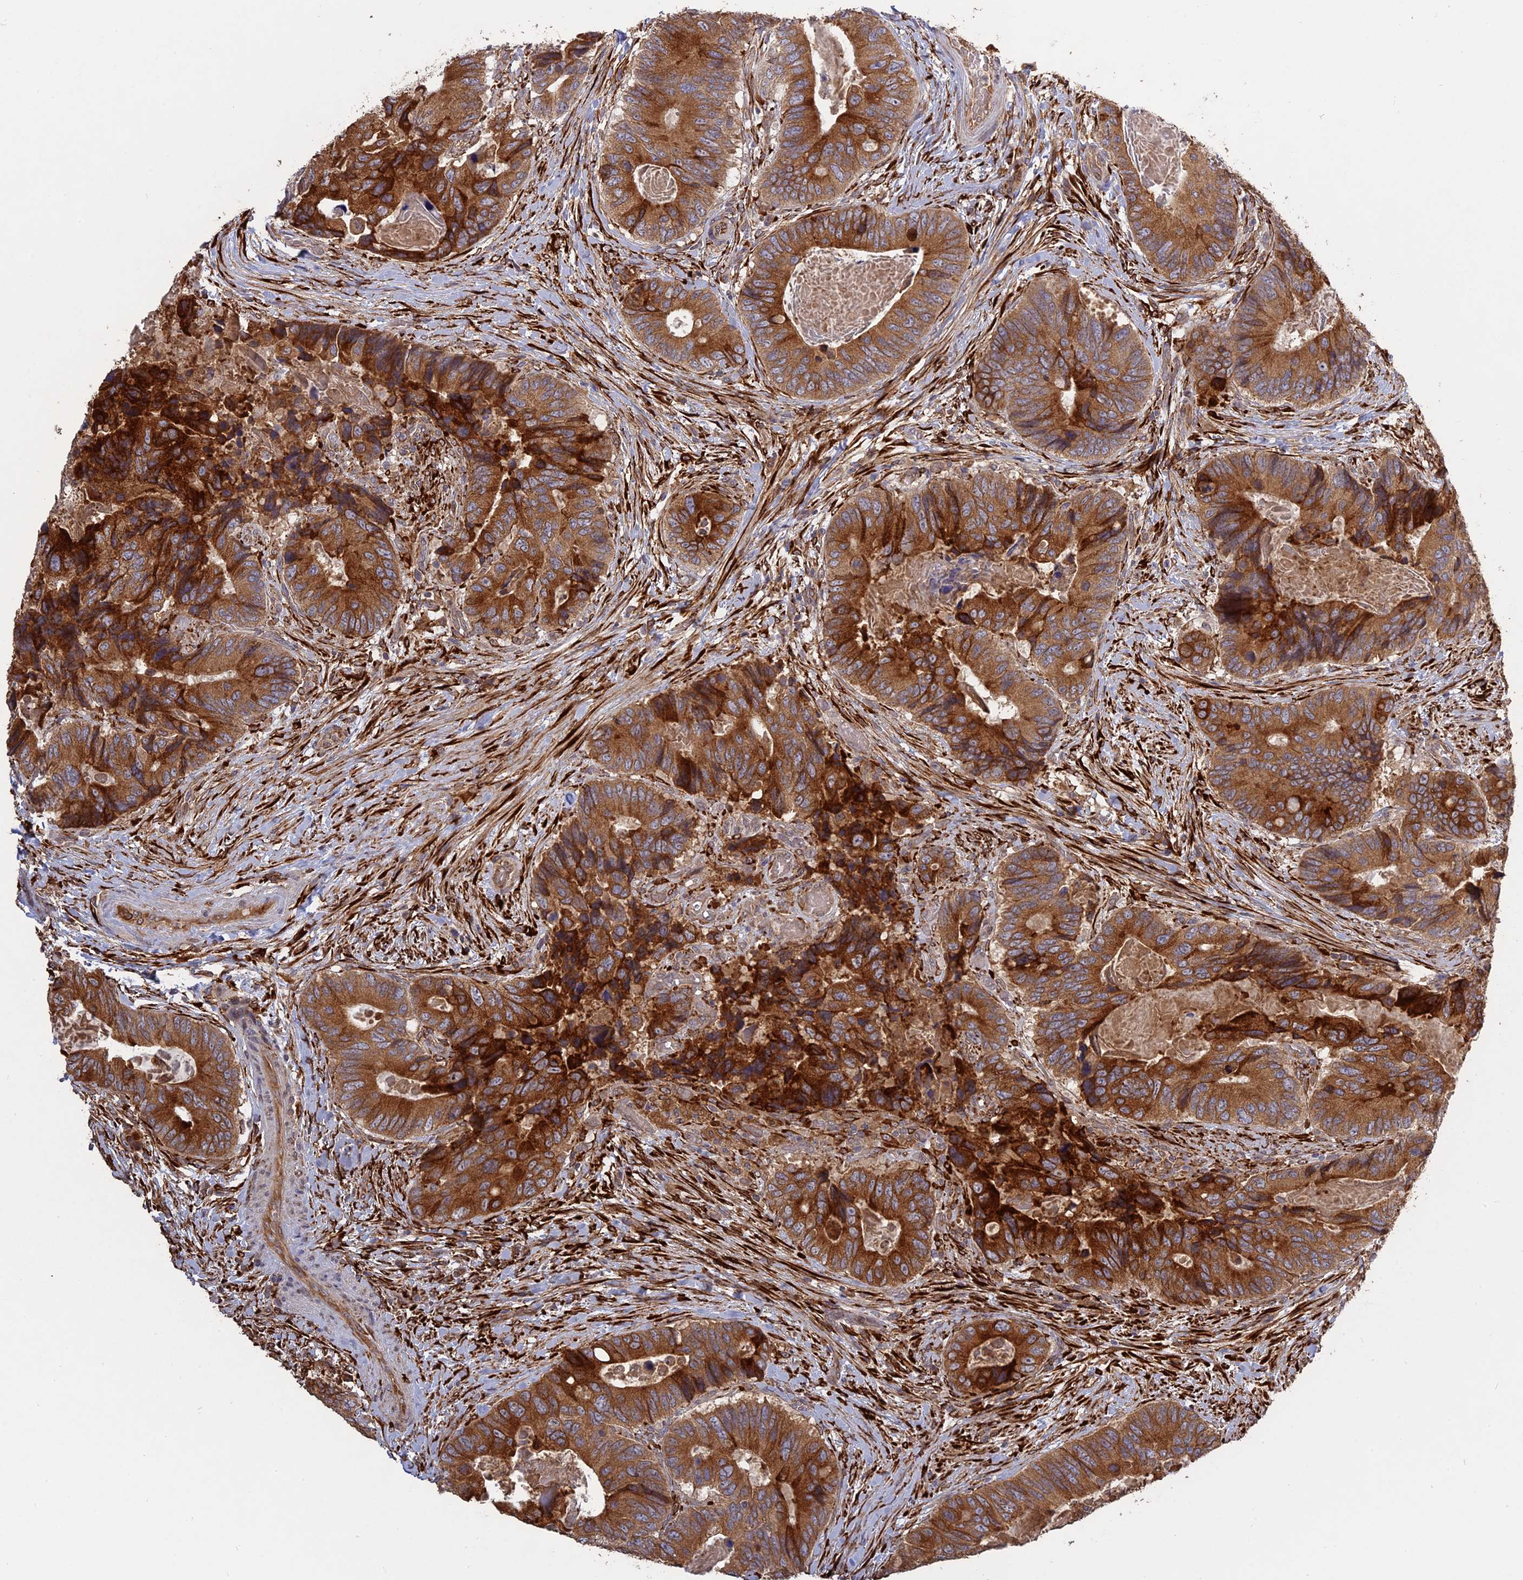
{"staining": {"intensity": "strong", "quantity": ">75%", "location": "cytoplasmic/membranous"}, "tissue": "colorectal cancer", "cell_type": "Tumor cells", "image_type": "cancer", "snomed": [{"axis": "morphology", "description": "Adenocarcinoma, NOS"}, {"axis": "topography", "description": "Colon"}], "caption": "Colorectal cancer stained with immunohistochemistry shows strong cytoplasmic/membranous positivity in about >75% of tumor cells. (DAB (3,3'-diaminobenzidine) IHC with brightfield microscopy, high magnification).", "gene": "PPIC", "patient": {"sex": "male", "age": 84}}